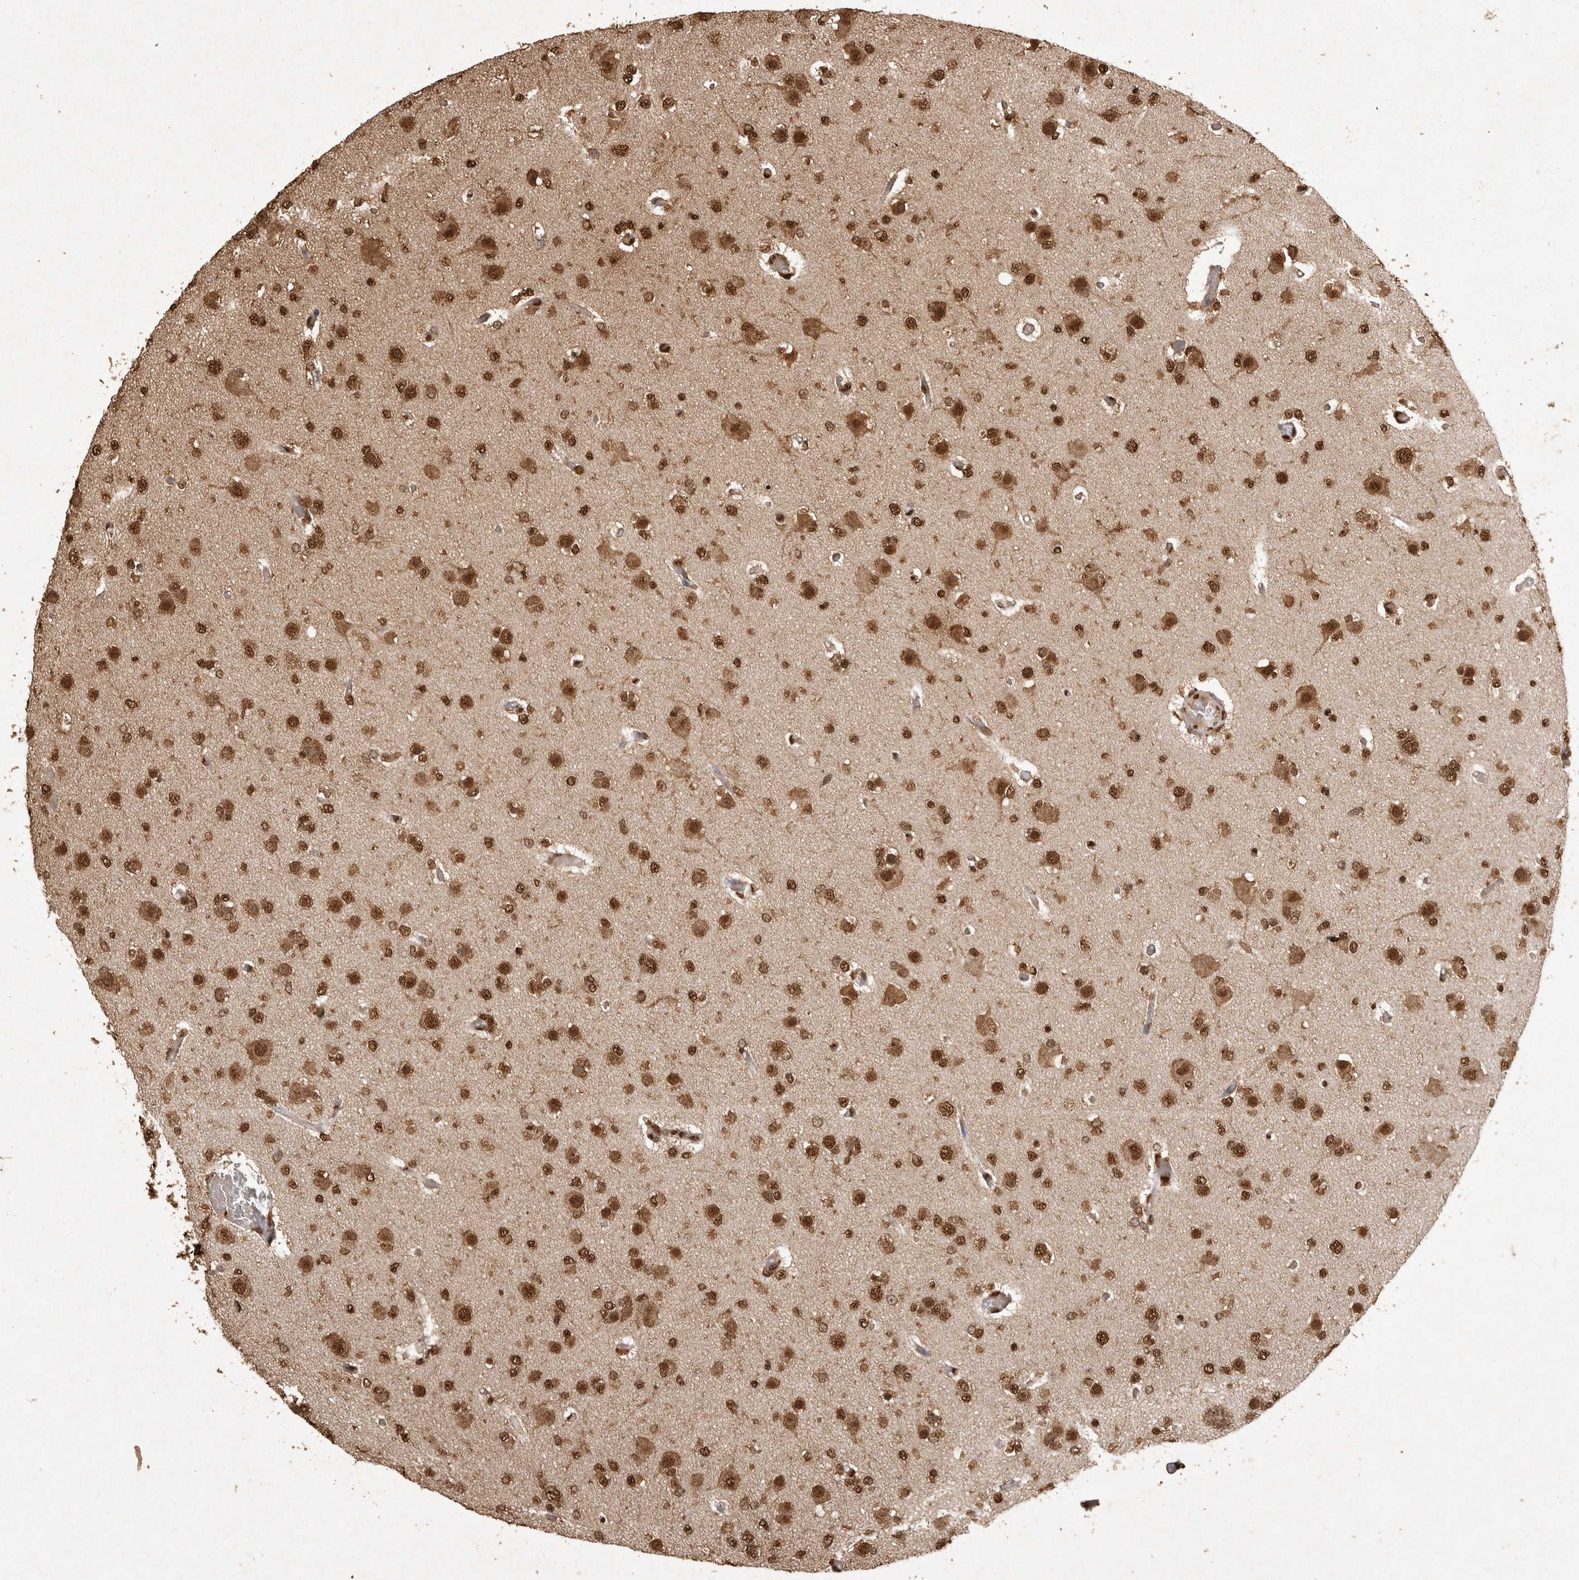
{"staining": {"intensity": "strong", "quantity": ">75%", "location": "nuclear"}, "tissue": "glioma", "cell_type": "Tumor cells", "image_type": "cancer", "snomed": [{"axis": "morphology", "description": "Glioma, malignant, Low grade"}, {"axis": "topography", "description": "Brain"}], "caption": "An image of human glioma stained for a protein demonstrates strong nuclear brown staining in tumor cells. (Stains: DAB in brown, nuclei in blue, Microscopy: brightfield microscopy at high magnification).", "gene": "OAS2", "patient": {"sex": "female", "age": 22}}